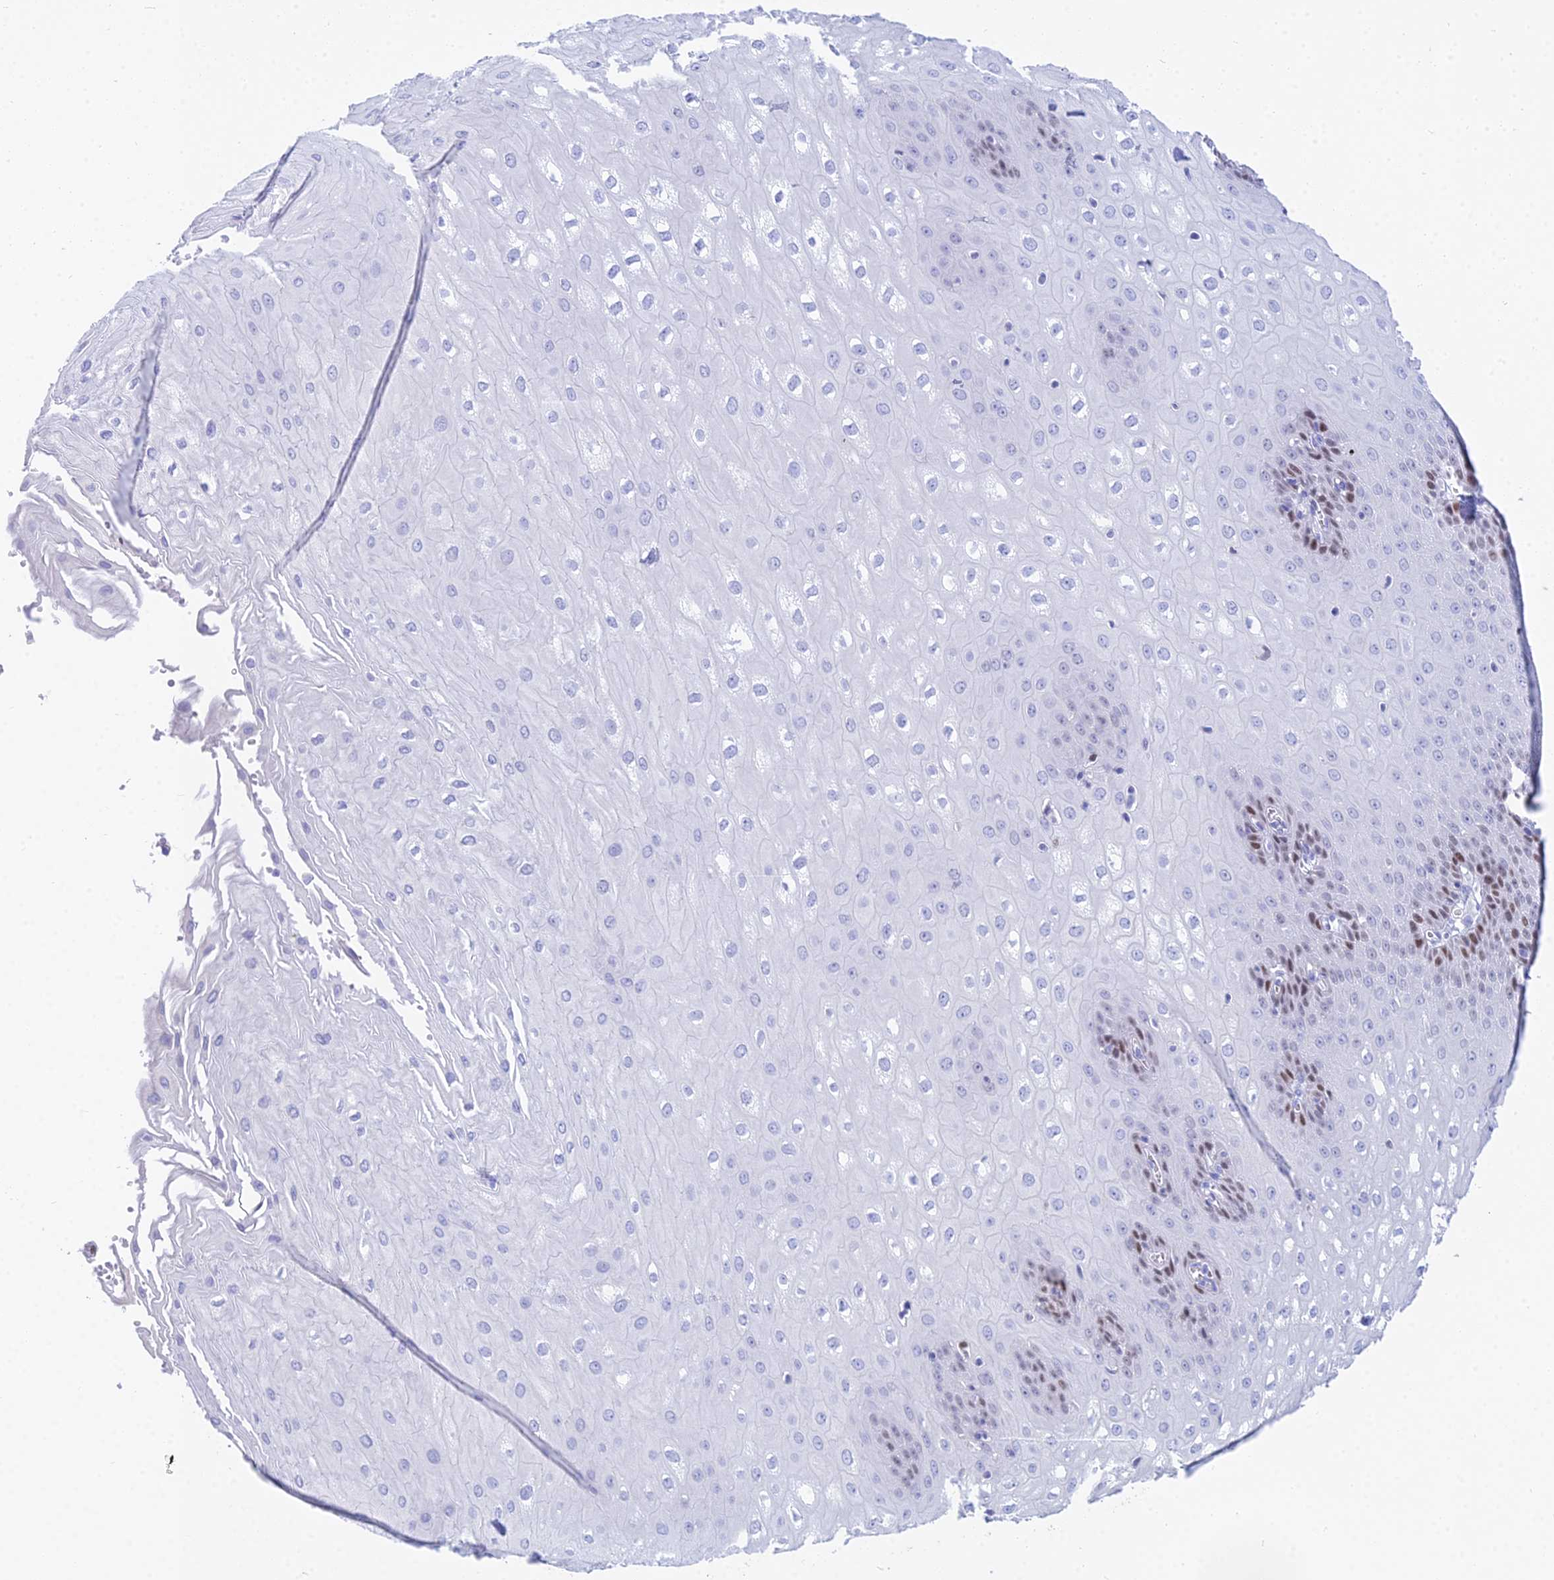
{"staining": {"intensity": "moderate", "quantity": "<25%", "location": "nuclear"}, "tissue": "esophagus", "cell_type": "Squamous epithelial cells", "image_type": "normal", "snomed": [{"axis": "morphology", "description": "Normal tissue, NOS"}, {"axis": "topography", "description": "Esophagus"}], "caption": "A brown stain labels moderate nuclear expression of a protein in squamous epithelial cells of benign human esophagus.", "gene": "MCM2", "patient": {"sex": "male", "age": 60}}